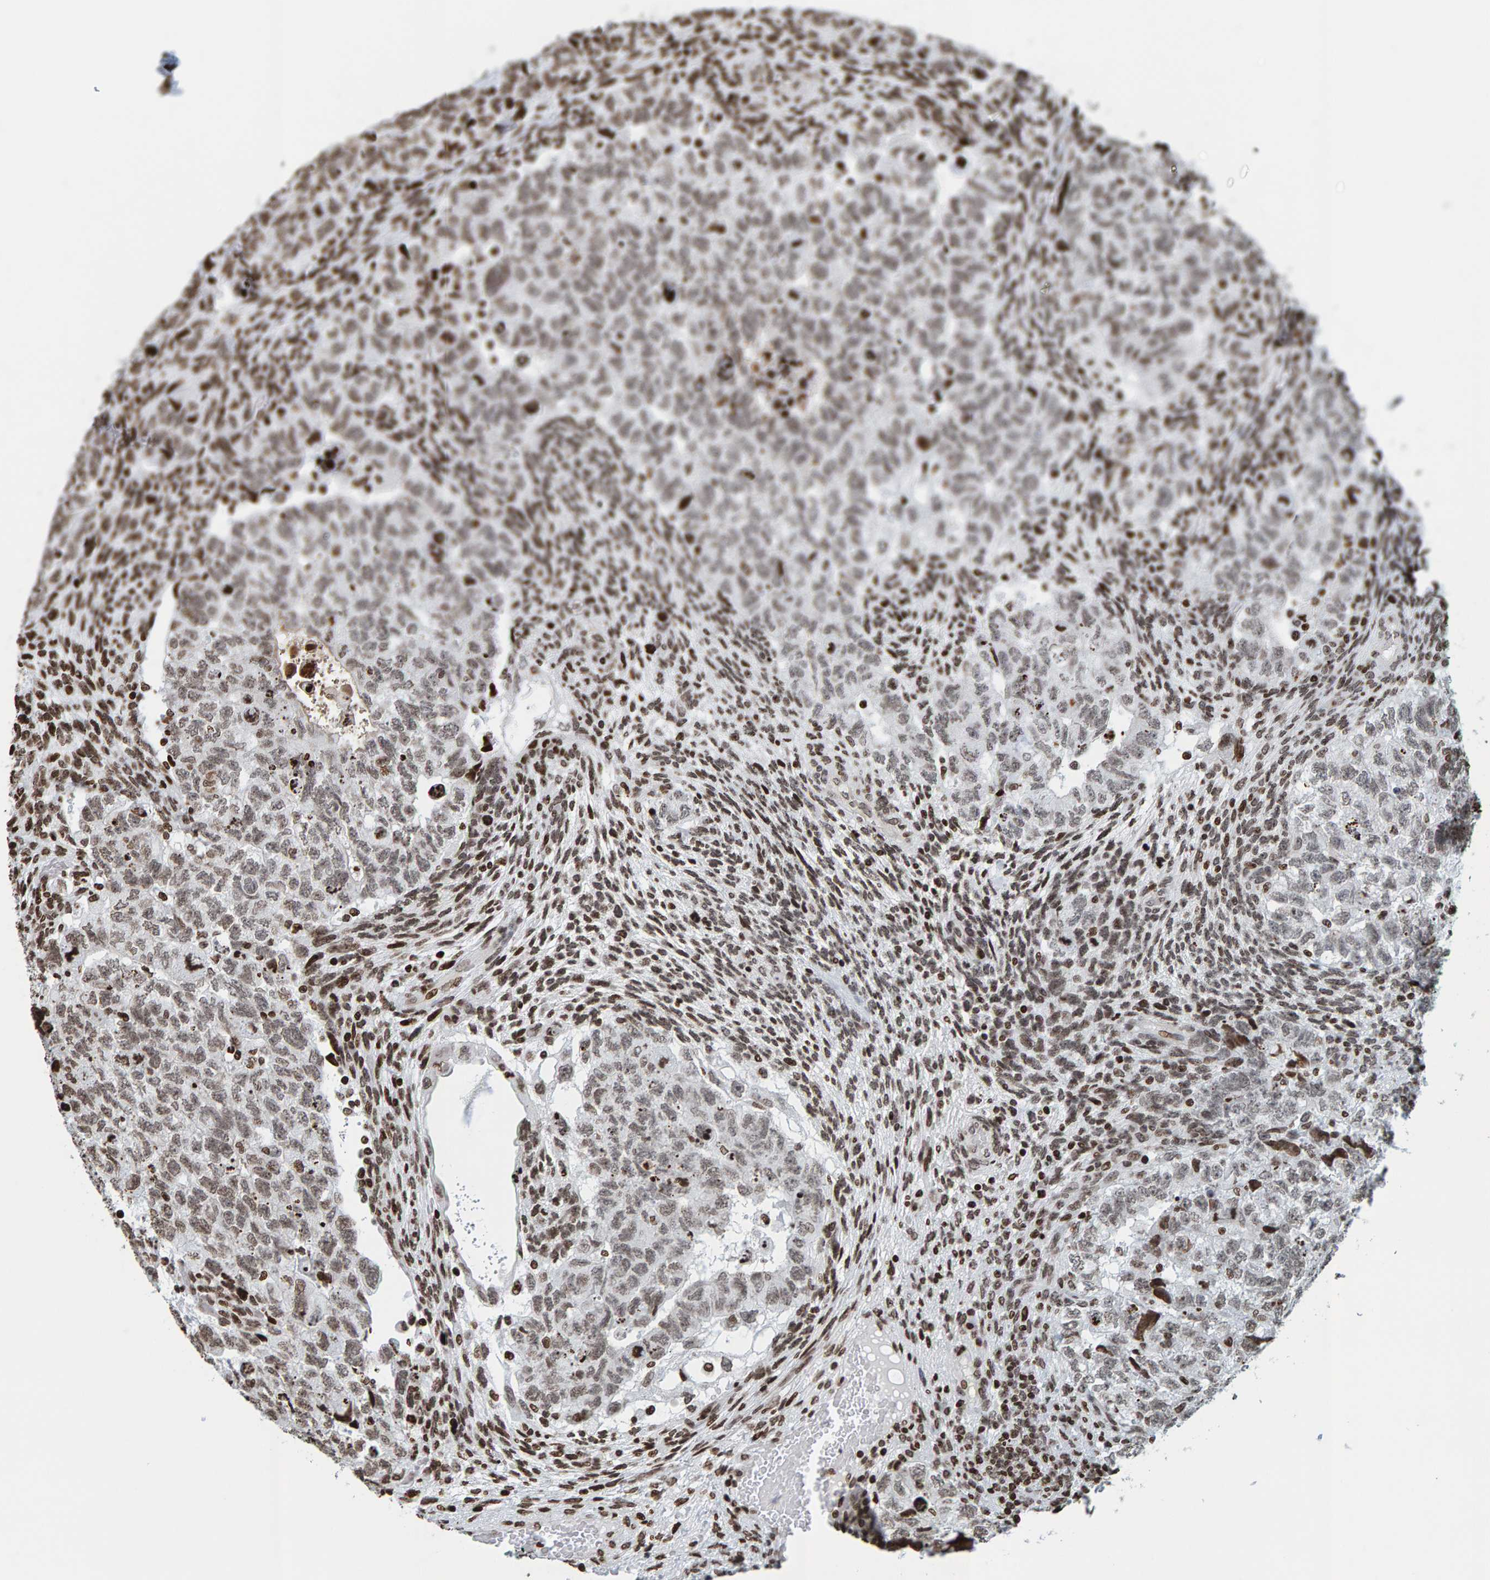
{"staining": {"intensity": "weak", "quantity": ">75%", "location": "nuclear"}, "tissue": "testis cancer", "cell_type": "Tumor cells", "image_type": "cancer", "snomed": [{"axis": "morphology", "description": "Carcinoma, Embryonal, NOS"}, {"axis": "topography", "description": "Testis"}], "caption": "Tumor cells display low levels of weak nuclear positivity in about >75% of cells in human testis cancer (embryonal carcinoma). (Stains: DAB (3,3'-diaminobenzidine) in brown, nuclei in blue, Microscopy: brightfield microscopy at high magnification).", "gene": "BRF2", "patient": {"sex": "male", "age": 36}}